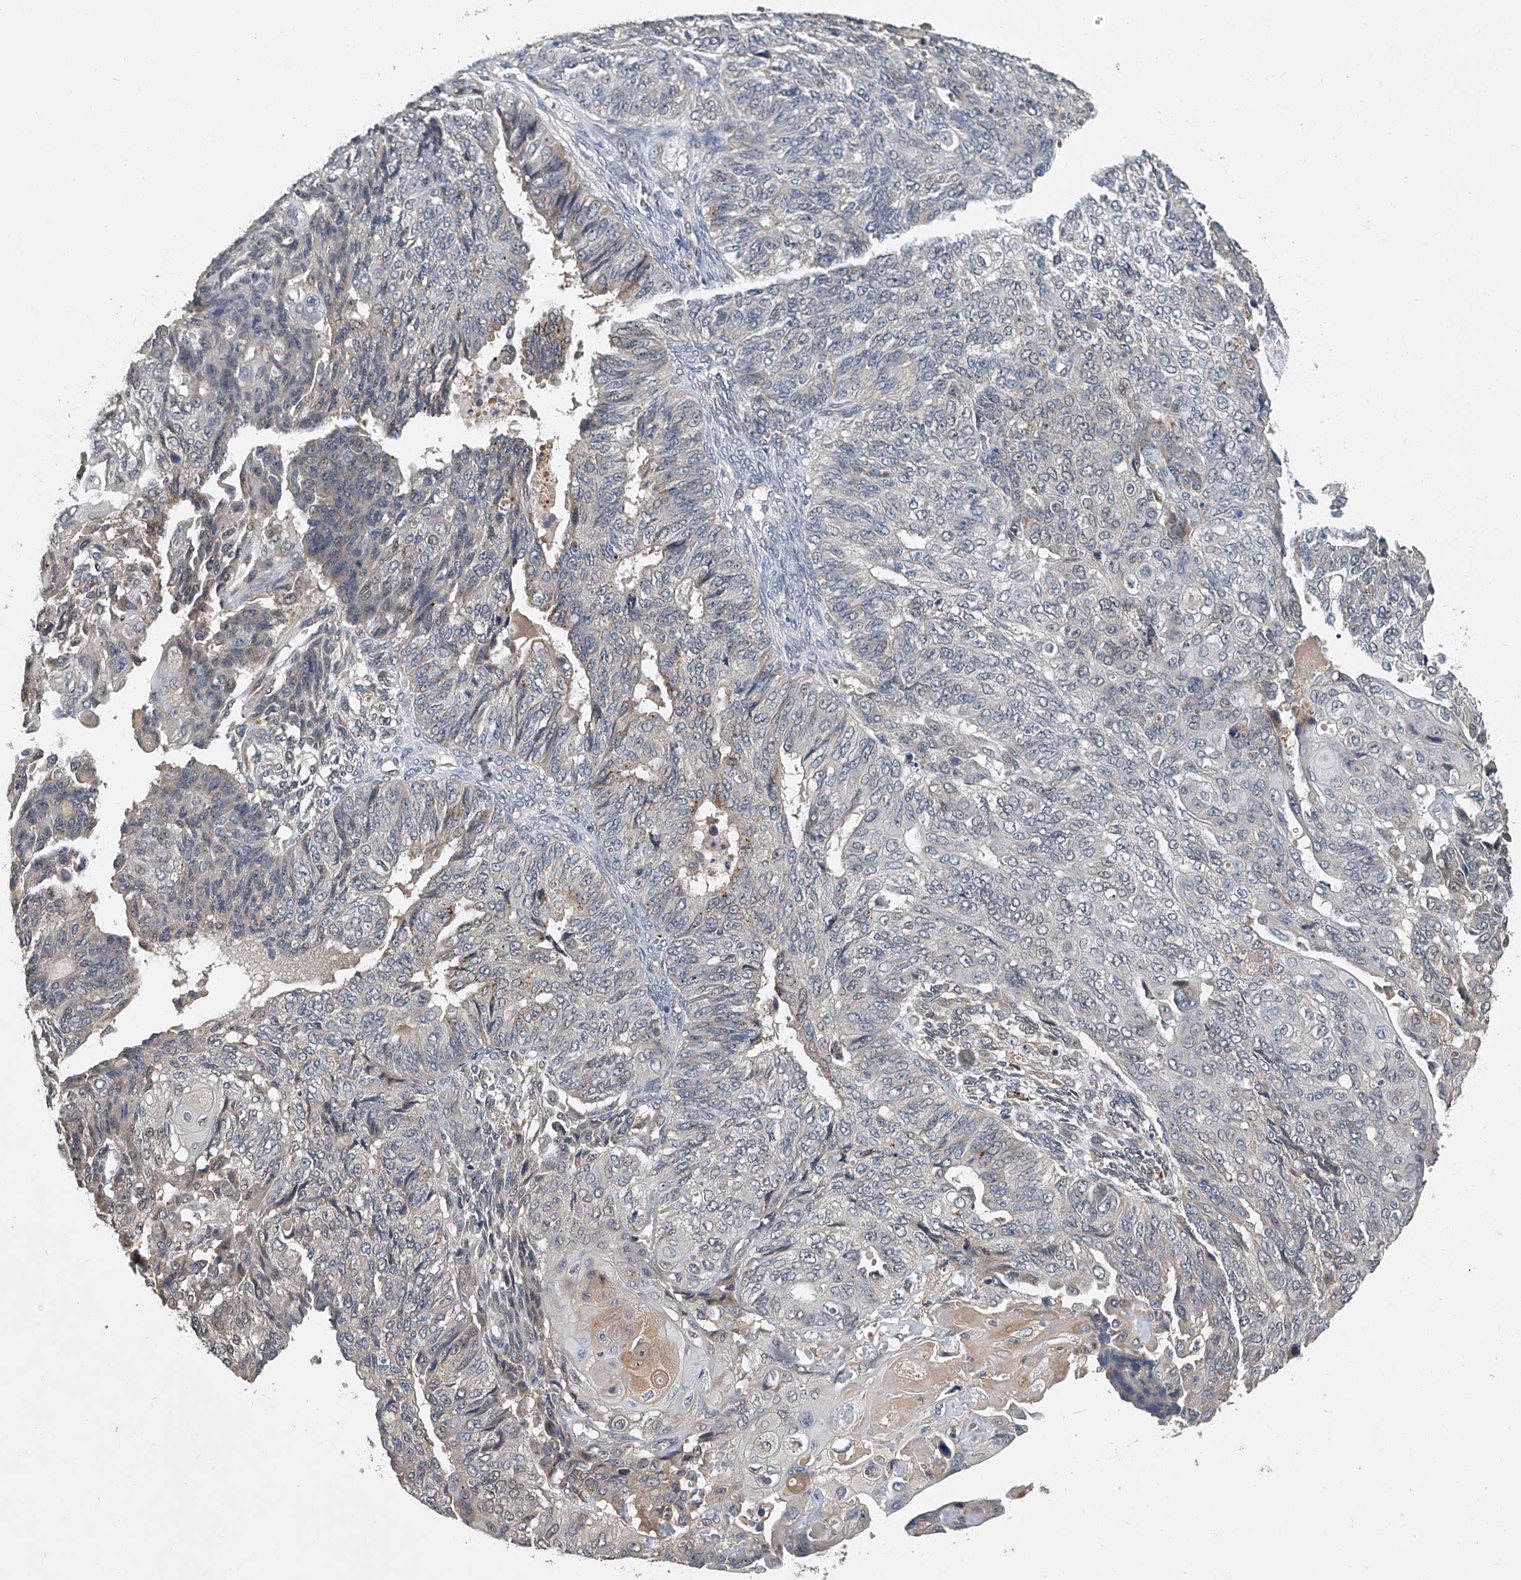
{"staining": {"intensity": "weak", "quantity": "<25%", "location": "cytoplasmic/membranous"}, "tissue": "endometrial cancer", "cell_type": "Tumor cells", "image_type": "cancer", "snomed": [{"axis": "morphology", "description": "Adenocarcinoma, NOS"}, {"axis": "topography", "description": "Endometrium"}], "caption": "Adenocarcinoma (endometrial) was stained to show a protein in brown. There is no significant staining in tumor cells.", "gene": "JAG2", "patient": {"sex": "female", "age": 32}}